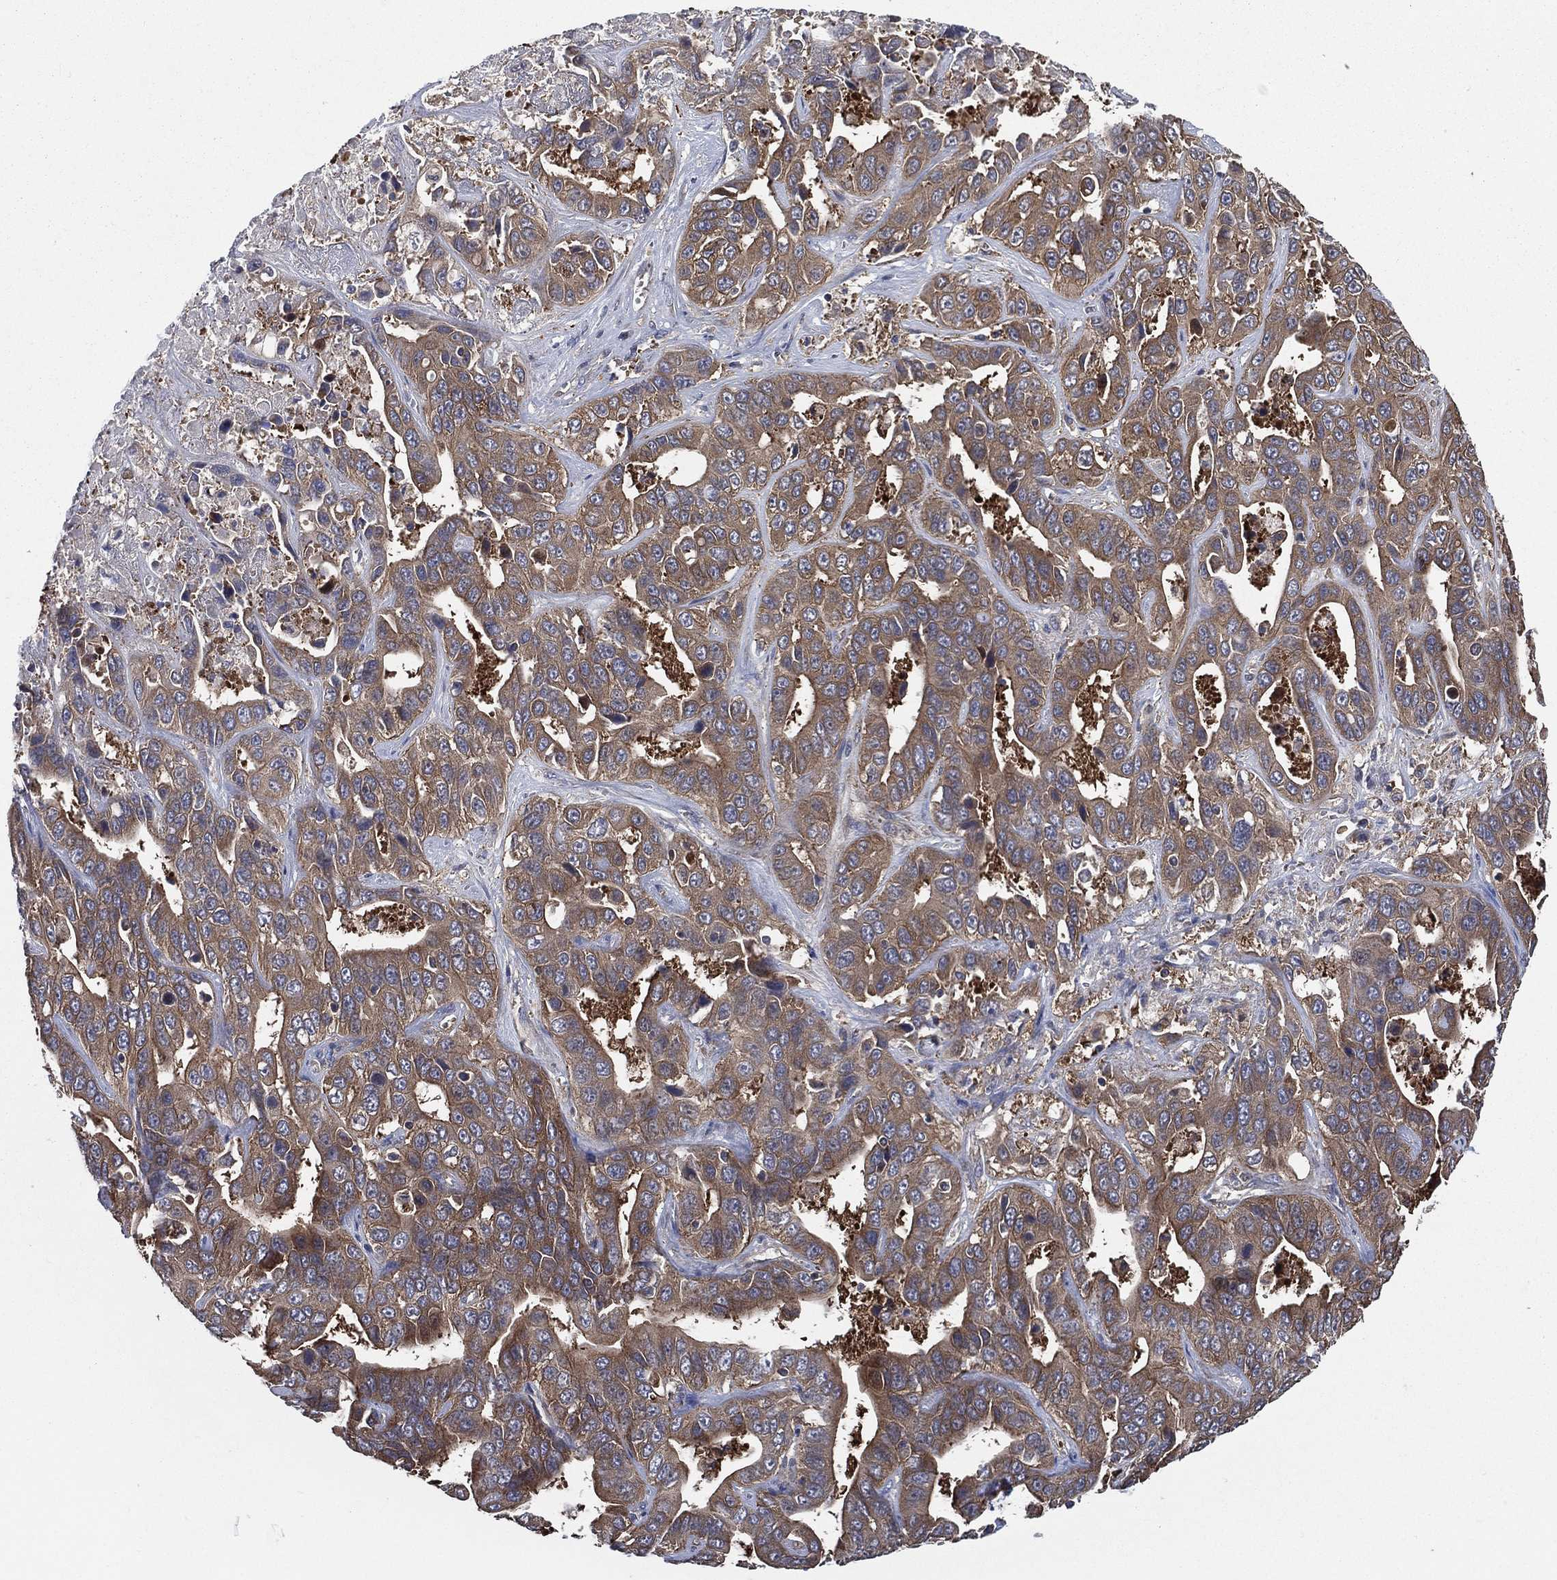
{"staining": {"intensity": "moderate", "quantity": ">75%", "location": "cytoplasmic/membranous"}, "tissue": "liver cancer", "cell_type": "Tumor cells", "image_type": "cancer", "snomed": [{"axis": "morphology", "description": "Cholangiocarcinoma"}, {"axis": "topography", "description": "Liver"}], "caption": "Brown immunohistochemical staining in liver cancer demonstrates moderate cytoplasmic/membranous positivity in about >75% of tumor cells.", "gene": "SMPD3", "patient": {"sex": "female", "age": 52}}